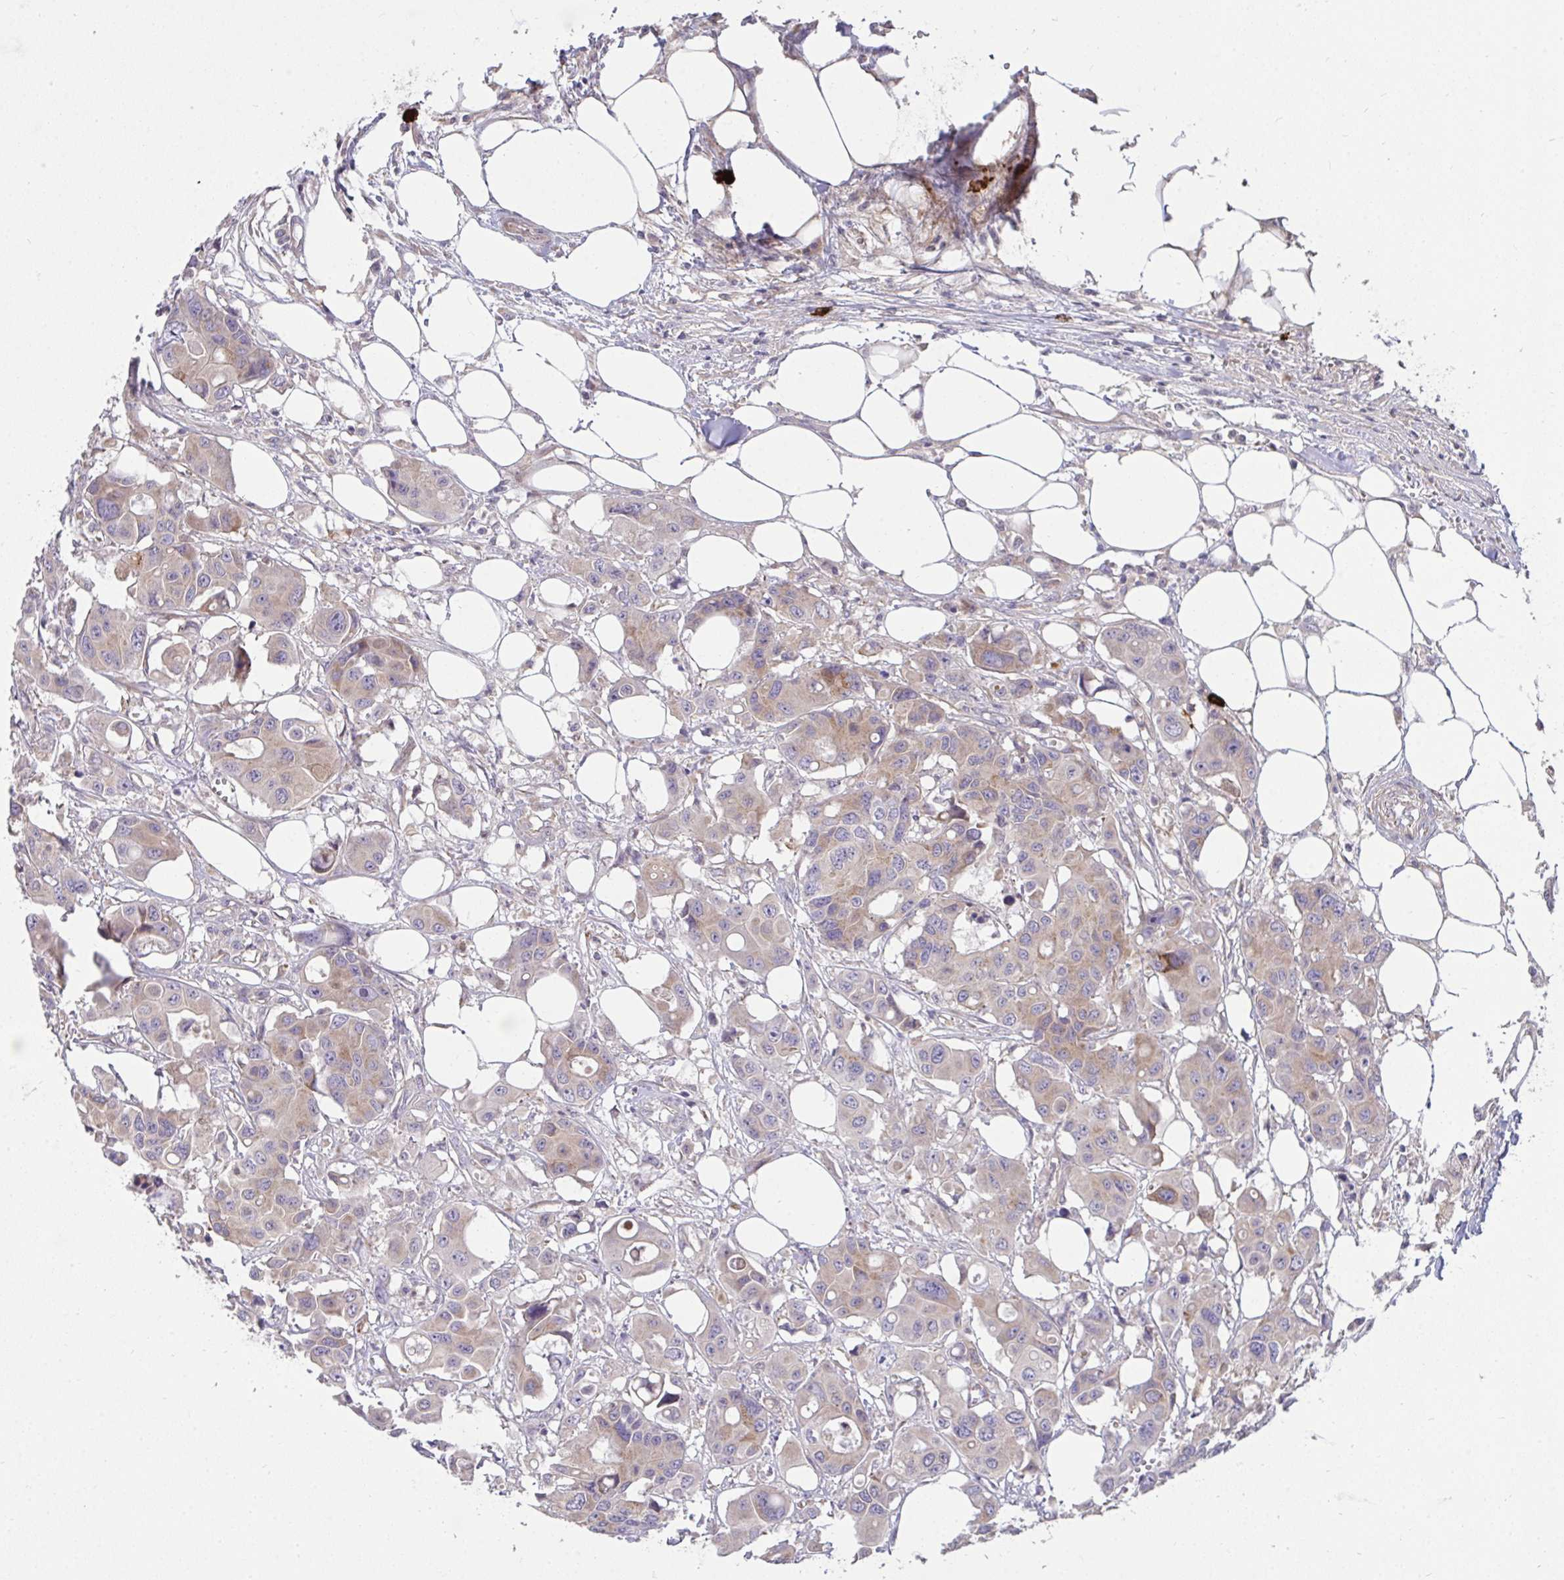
{"staining": {"intensity": "weak", "quantity": ">75%", "location": "cytoplasmic/membranous"}, "tissue": "colorectal cancer", "cell_type": "Tumor cells", "image_type": "cancer", "snomed": [{"axis": "morphology", "description": "Adenocarcinoma, NOS"}, {"axis": "topography", "description": "Colon"}], "caption": "About >75% of tumor cells in colorectal cancer demonstrate weak cytoplasmic/membranous protein expression as visualized by brown immunohistochemical staining.", "gene": "SH2D1B", "patient": {"sex": "male", "age": 77}}